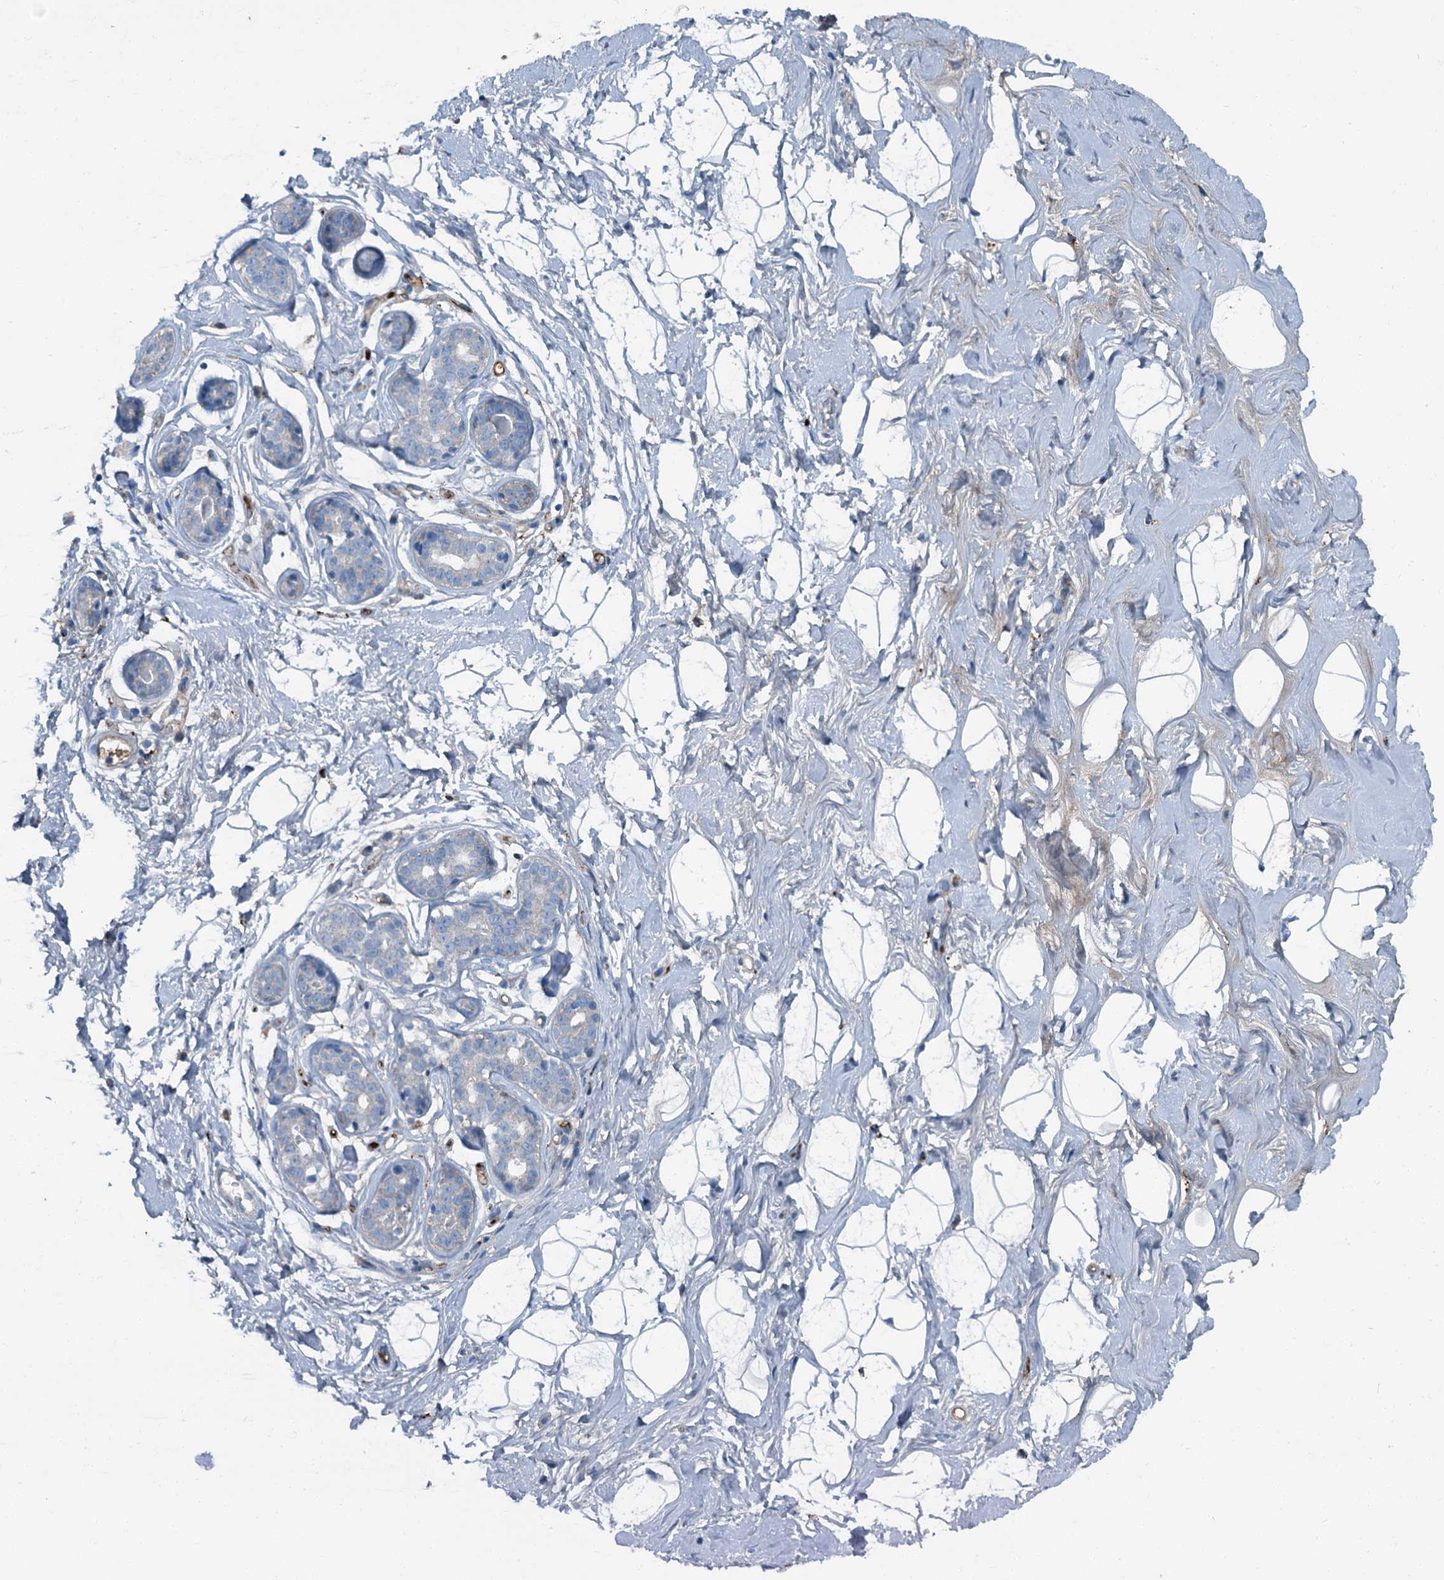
{"staining": {"intensity": "negative", "quantity": "none", "location": "none"}, "tissue": "breast", "cell_type": "Adipocytes", "image_type": "normal", "snomed": [{"axis": "morphology", "description": "Normal tissue, NOS"}, {"axis": "morphology", "description": "Adenoma, NOS"}, {"axis": "topography", "description": "Breast"}], "caption": "Immunohistochemistry (IHC) of benign human breast exhibits no staining in adipocytes.", "gene": "AXL", "patient": {"sex": "female", "age": 23}}